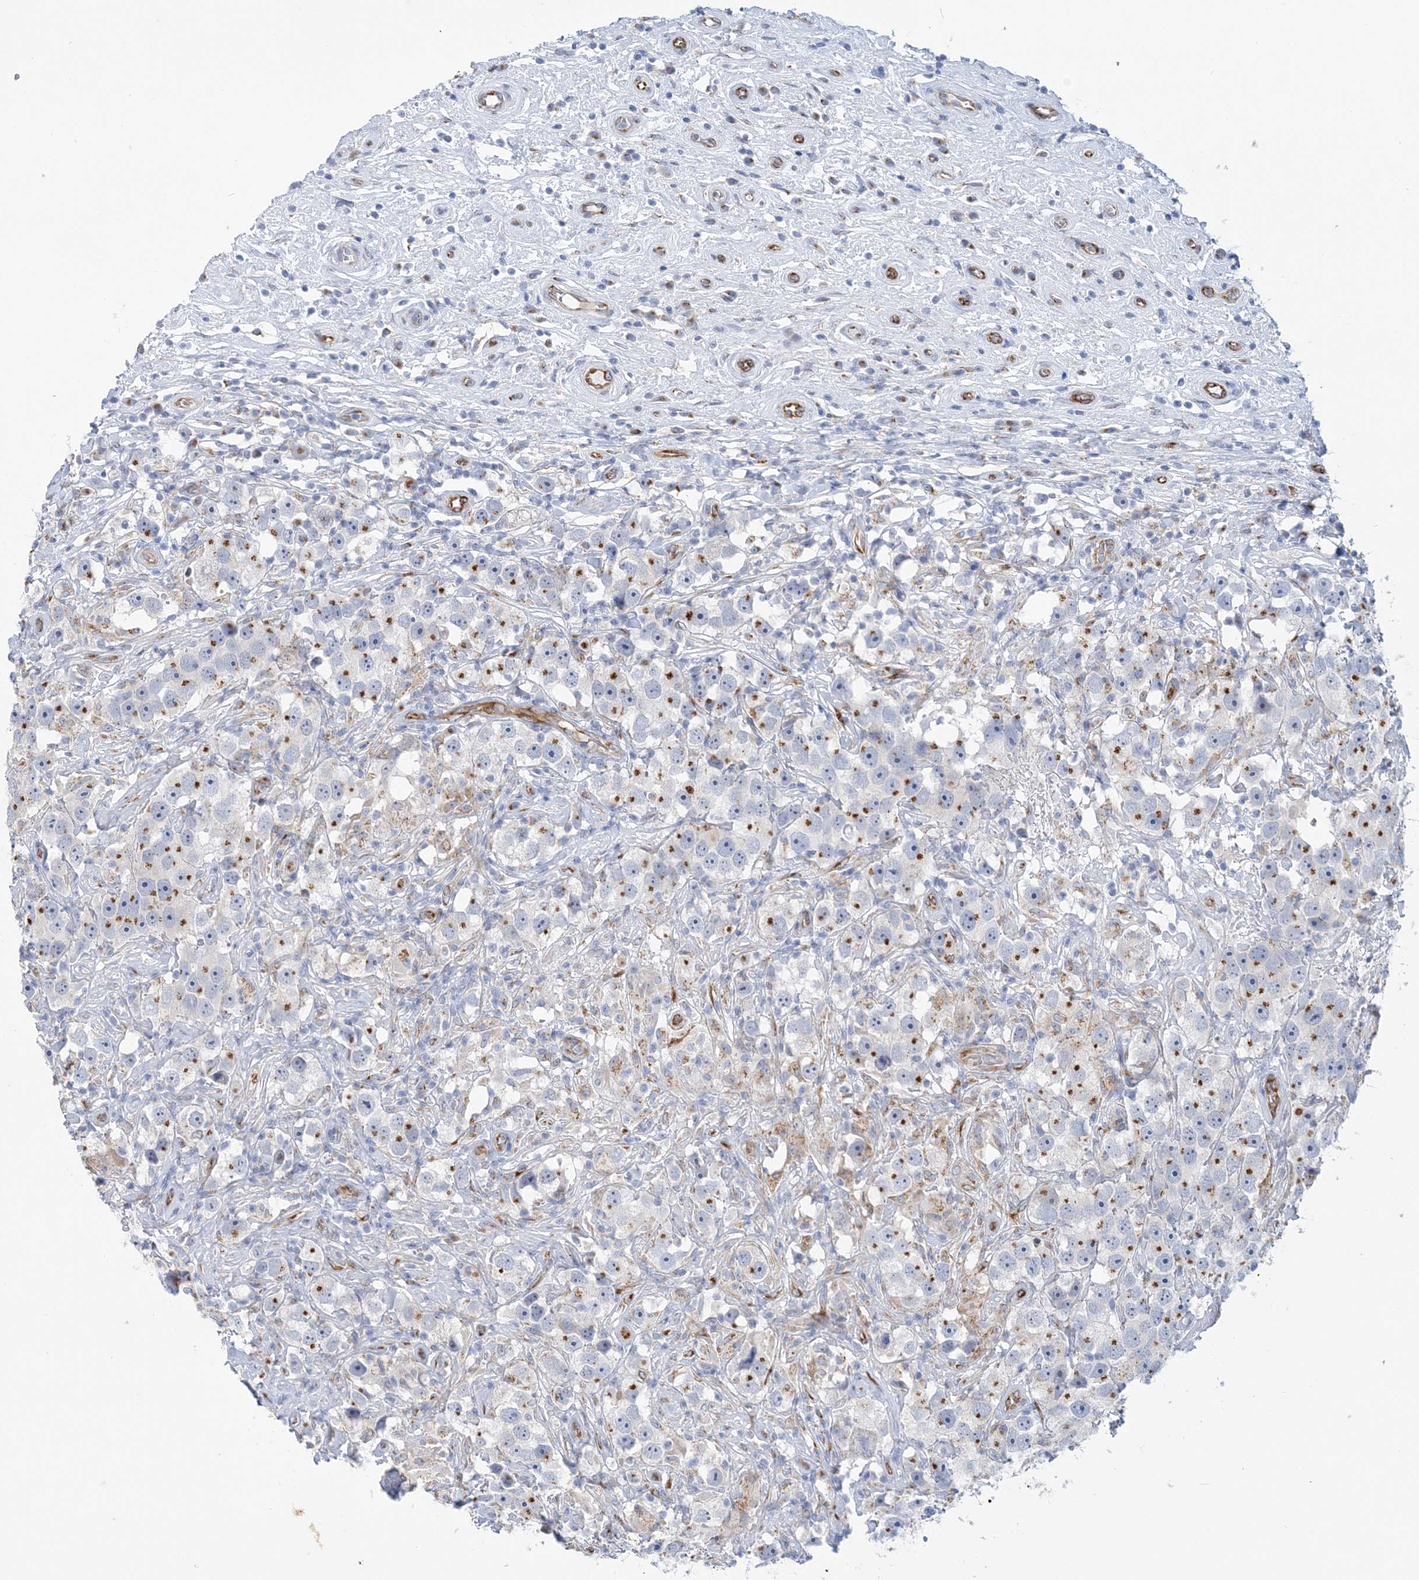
{"staining": {"intensity": "moderate", "quantity": "25%-75%", "location": "cytoplasmic/membranous"}, "tissue": "testis cancer", "cell_type": "Tumor cells", "image_type": "cancer", "snomed": [{"axis": "morphology", "description": "Seminoma, NOS"}, {"axis": "topography", "description": "Testis"}], "caption": "Tumor cells exhibit medium levels of moderate cytoplasmic/membranous staining in approximately 25%-75% of cells in testis seminoma.", "gene": "PLEKHG4B", "patient": {"sex": "male", "age": 49}}